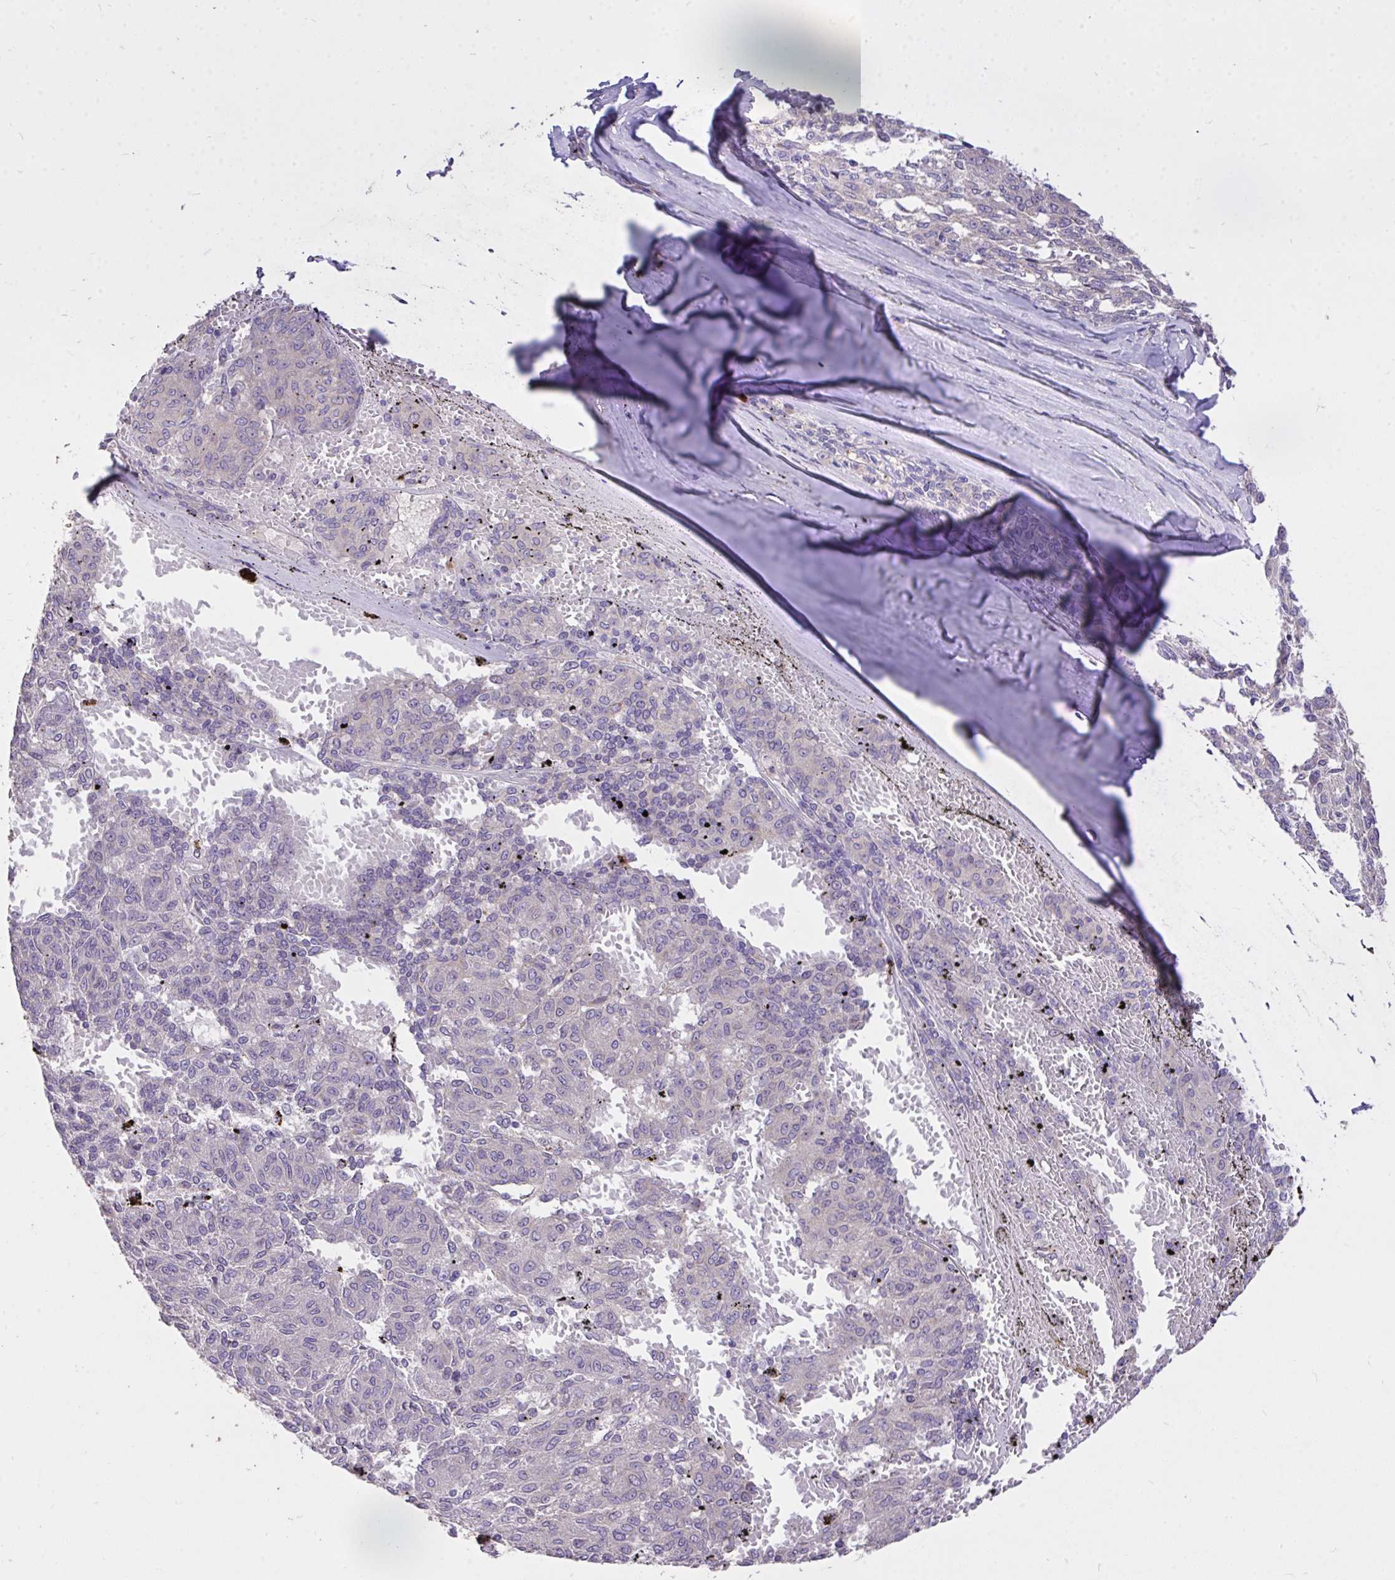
{"staining": {"intensity": "negative", "quantity": "none", "location": "none"}, "tissue": "melanoma", "cell_type": "Tumor cells", "image_type": "cancer", "snomed": [{"axis": "morphology", "description": "Malignant melanoma, NOS"}, {"axis": "topography", "description": "Skin"}], "caption": "Immunohistochemical staining of human melanoma exhibits no significant staining in tumor cells.", "gene": "MPC2", "patient": {"sex": "female", "age": 72}}